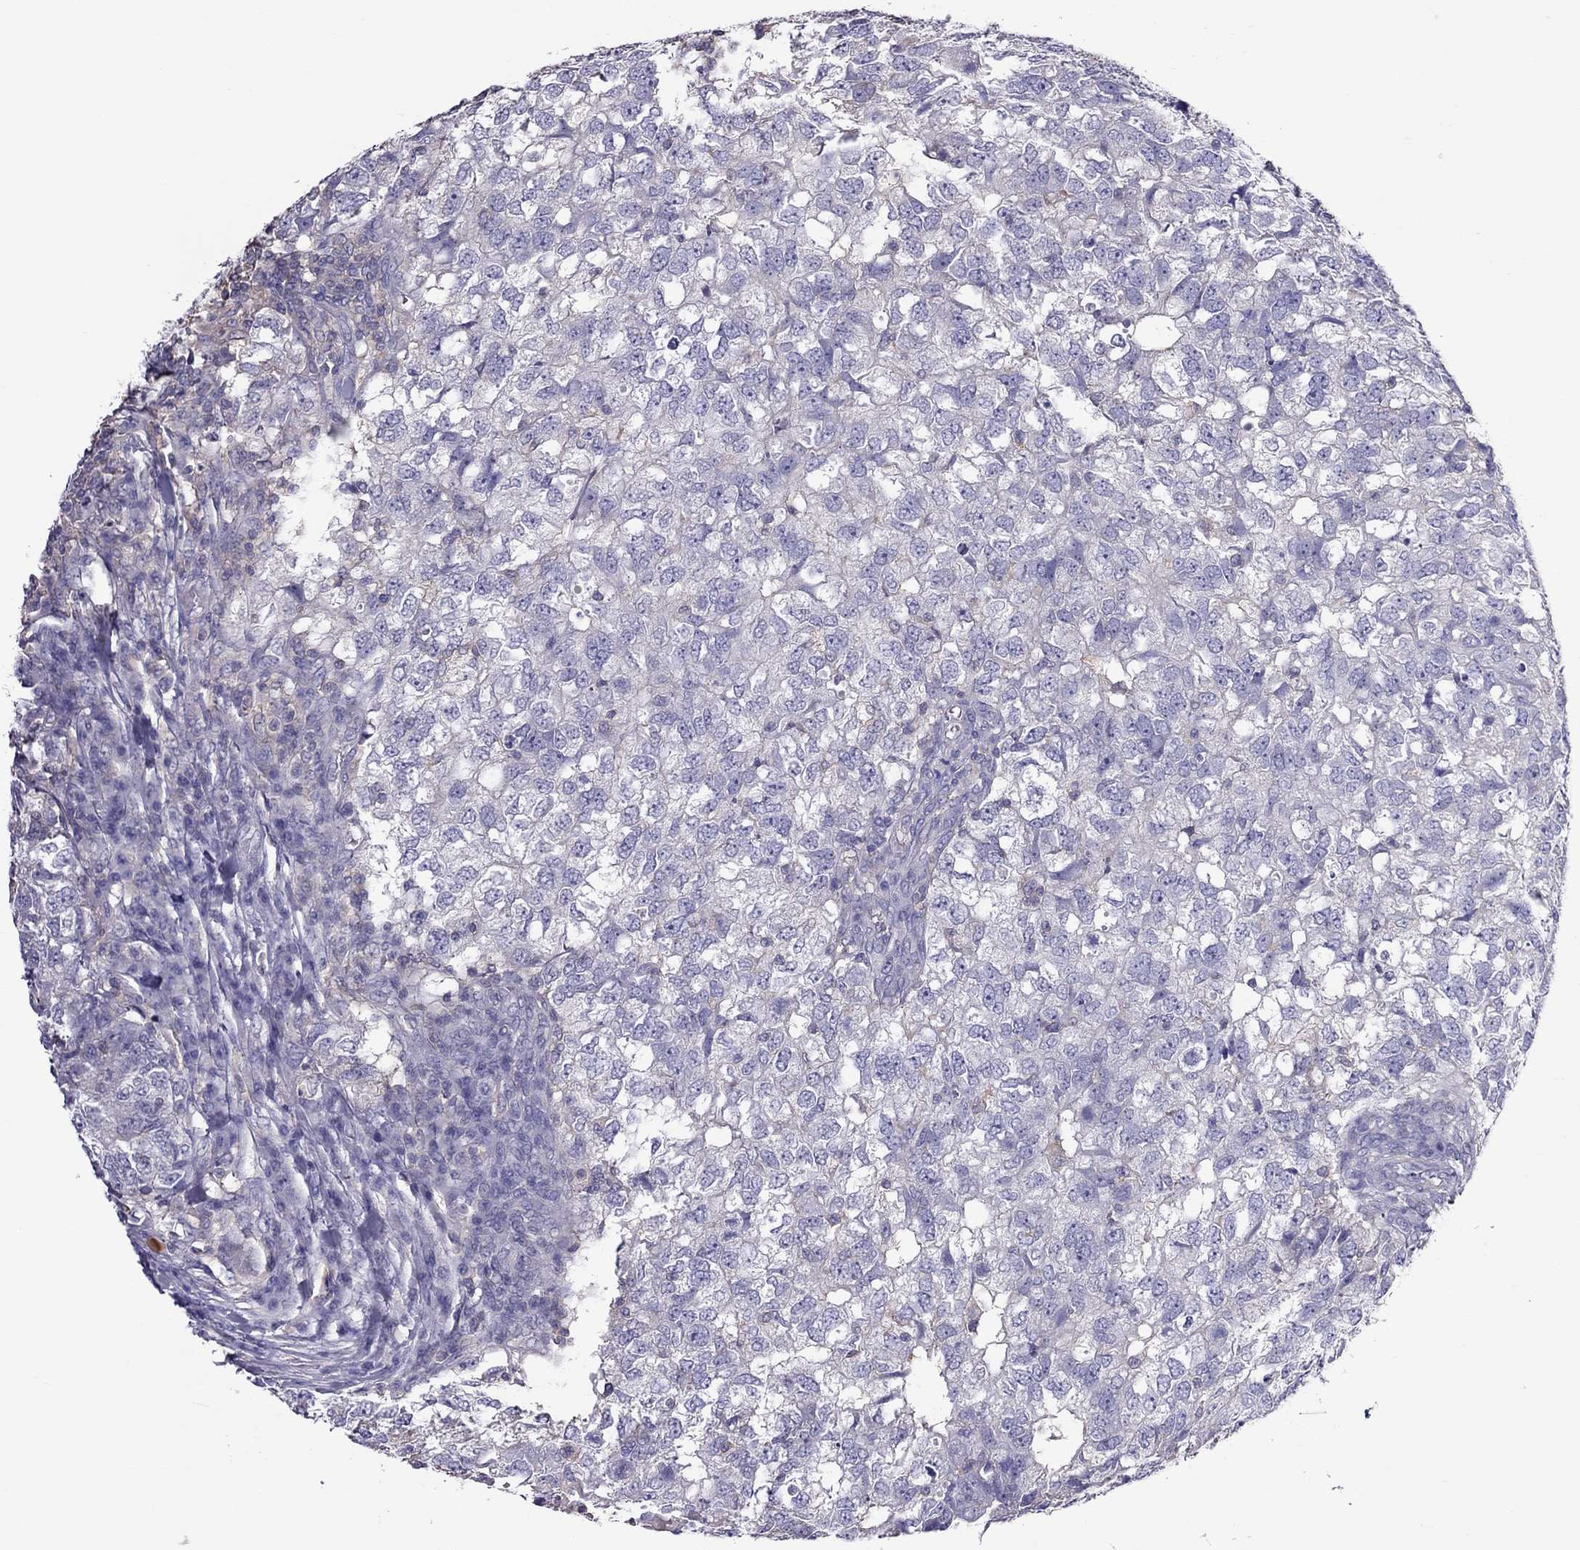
{"staining": {"intensity": "negative", "quantity": "none", "location": "none"}, "tissue": "breast cancer", "cell_type": "Tumor cells", "image_type": "cancer", "snomed": [{"axis": "morphology", "description": "Duct carcinoma"}, {"axis": "topography", "description": "Breast"}], "caption": "Breast cancer (invasive ductal carcinoma) was stained to show a protein in brown. There is no significant positivity in tumor cells.", "gene": "TEX22", "patient": {"sex": "female", "age": 30}}